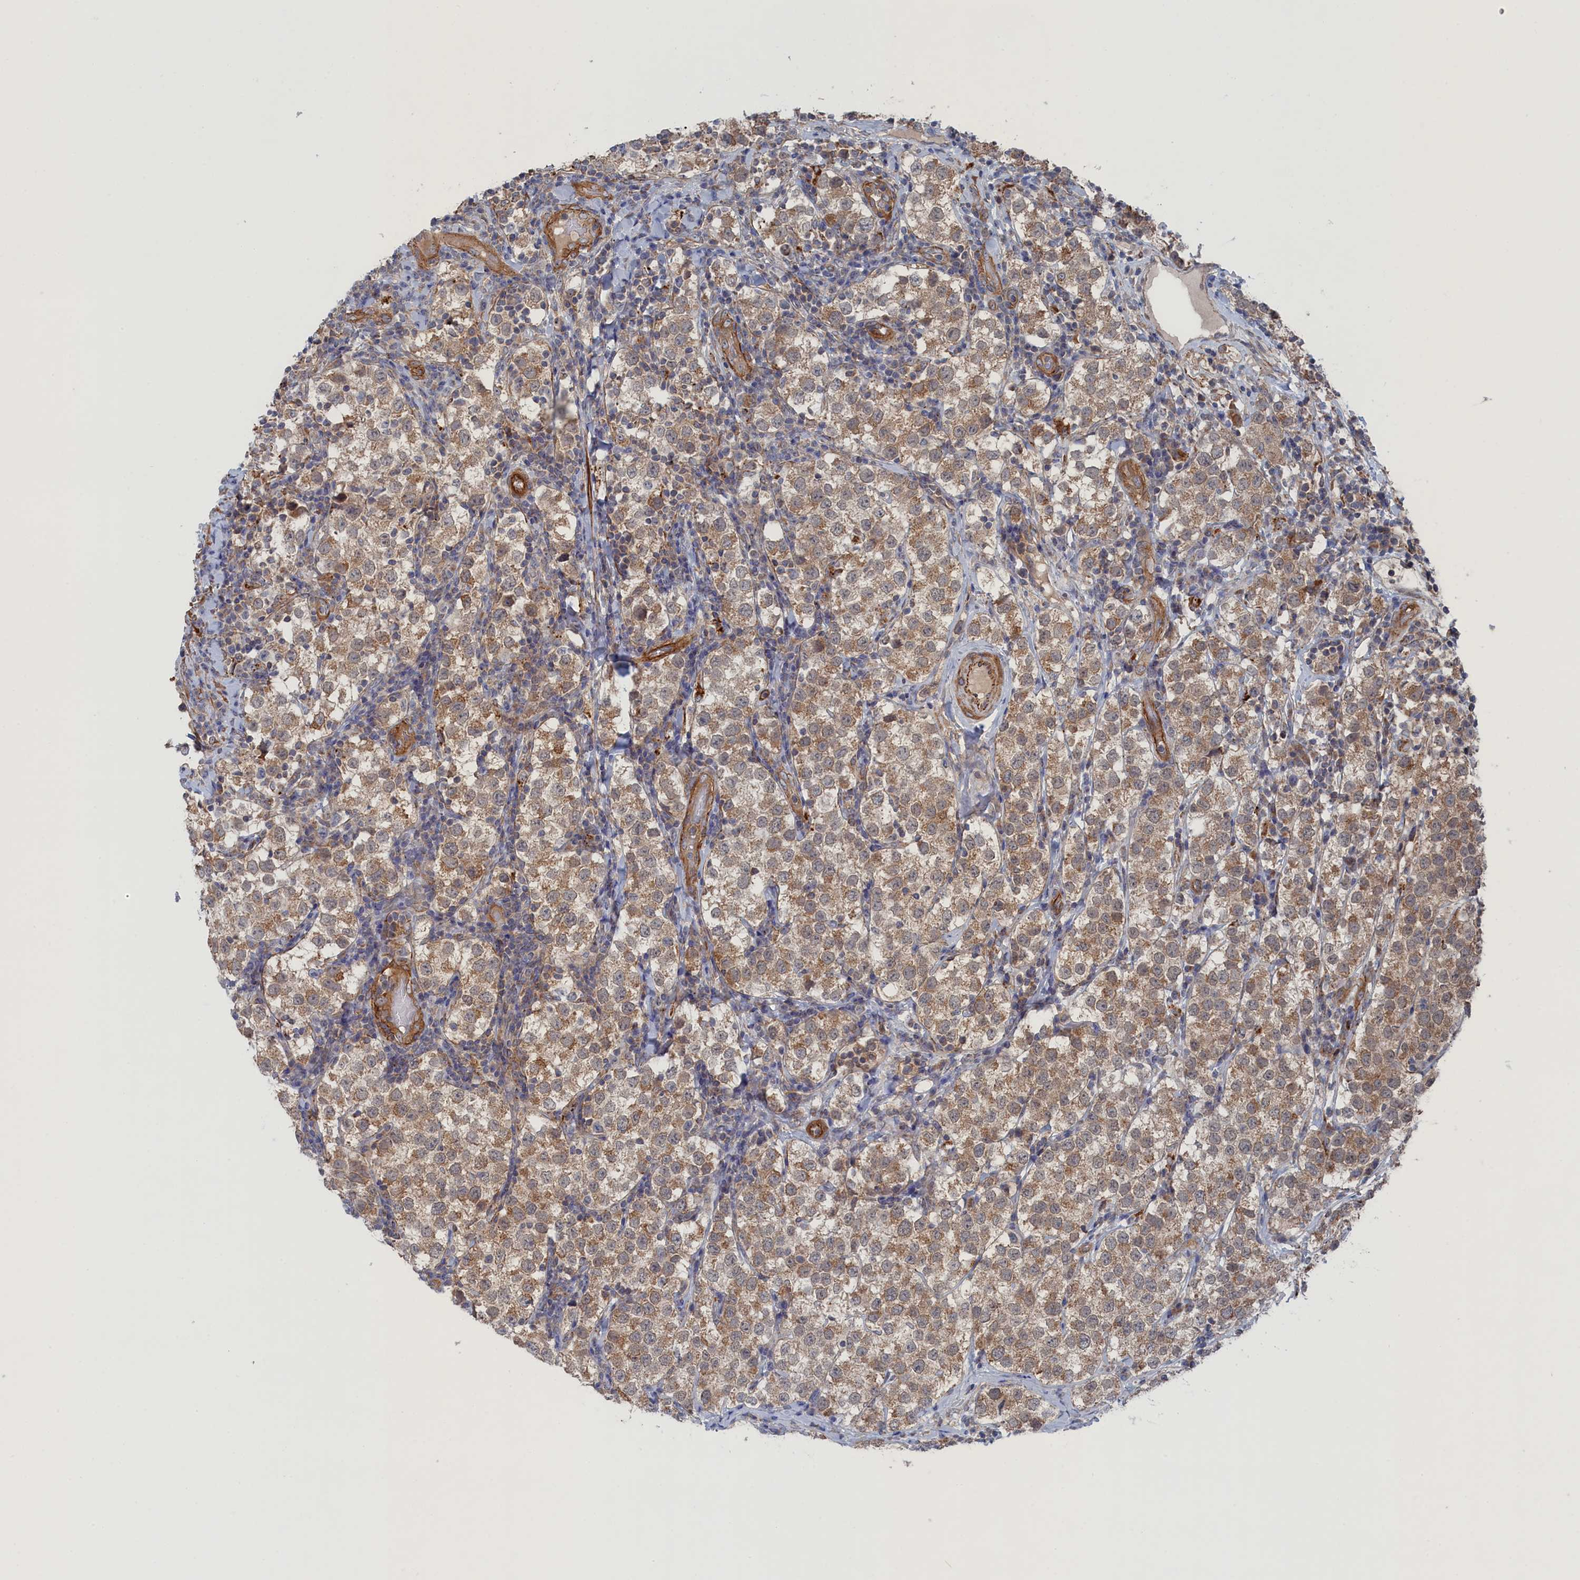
{"staining": {"intensity": "moderate", "quantity": ">75%", "location": "cytoplasmic/membranous"}, "tissue": "testis cancer", "cell_type": "Tumor cells", "image_type": "cancer", "snomed": [{"axis": "morphology", "description": "Seminoma, NOS"}, {"axis": "topography", "description": "Testis"}], "caption": "Immunohistochemical staining of testis seminoma displays moderate cytoplasmic/membranous protein positivity in about >75% of tumor cells.", "gene": "FILIP1L", "patient": {"sex": "male", "age": 34}}